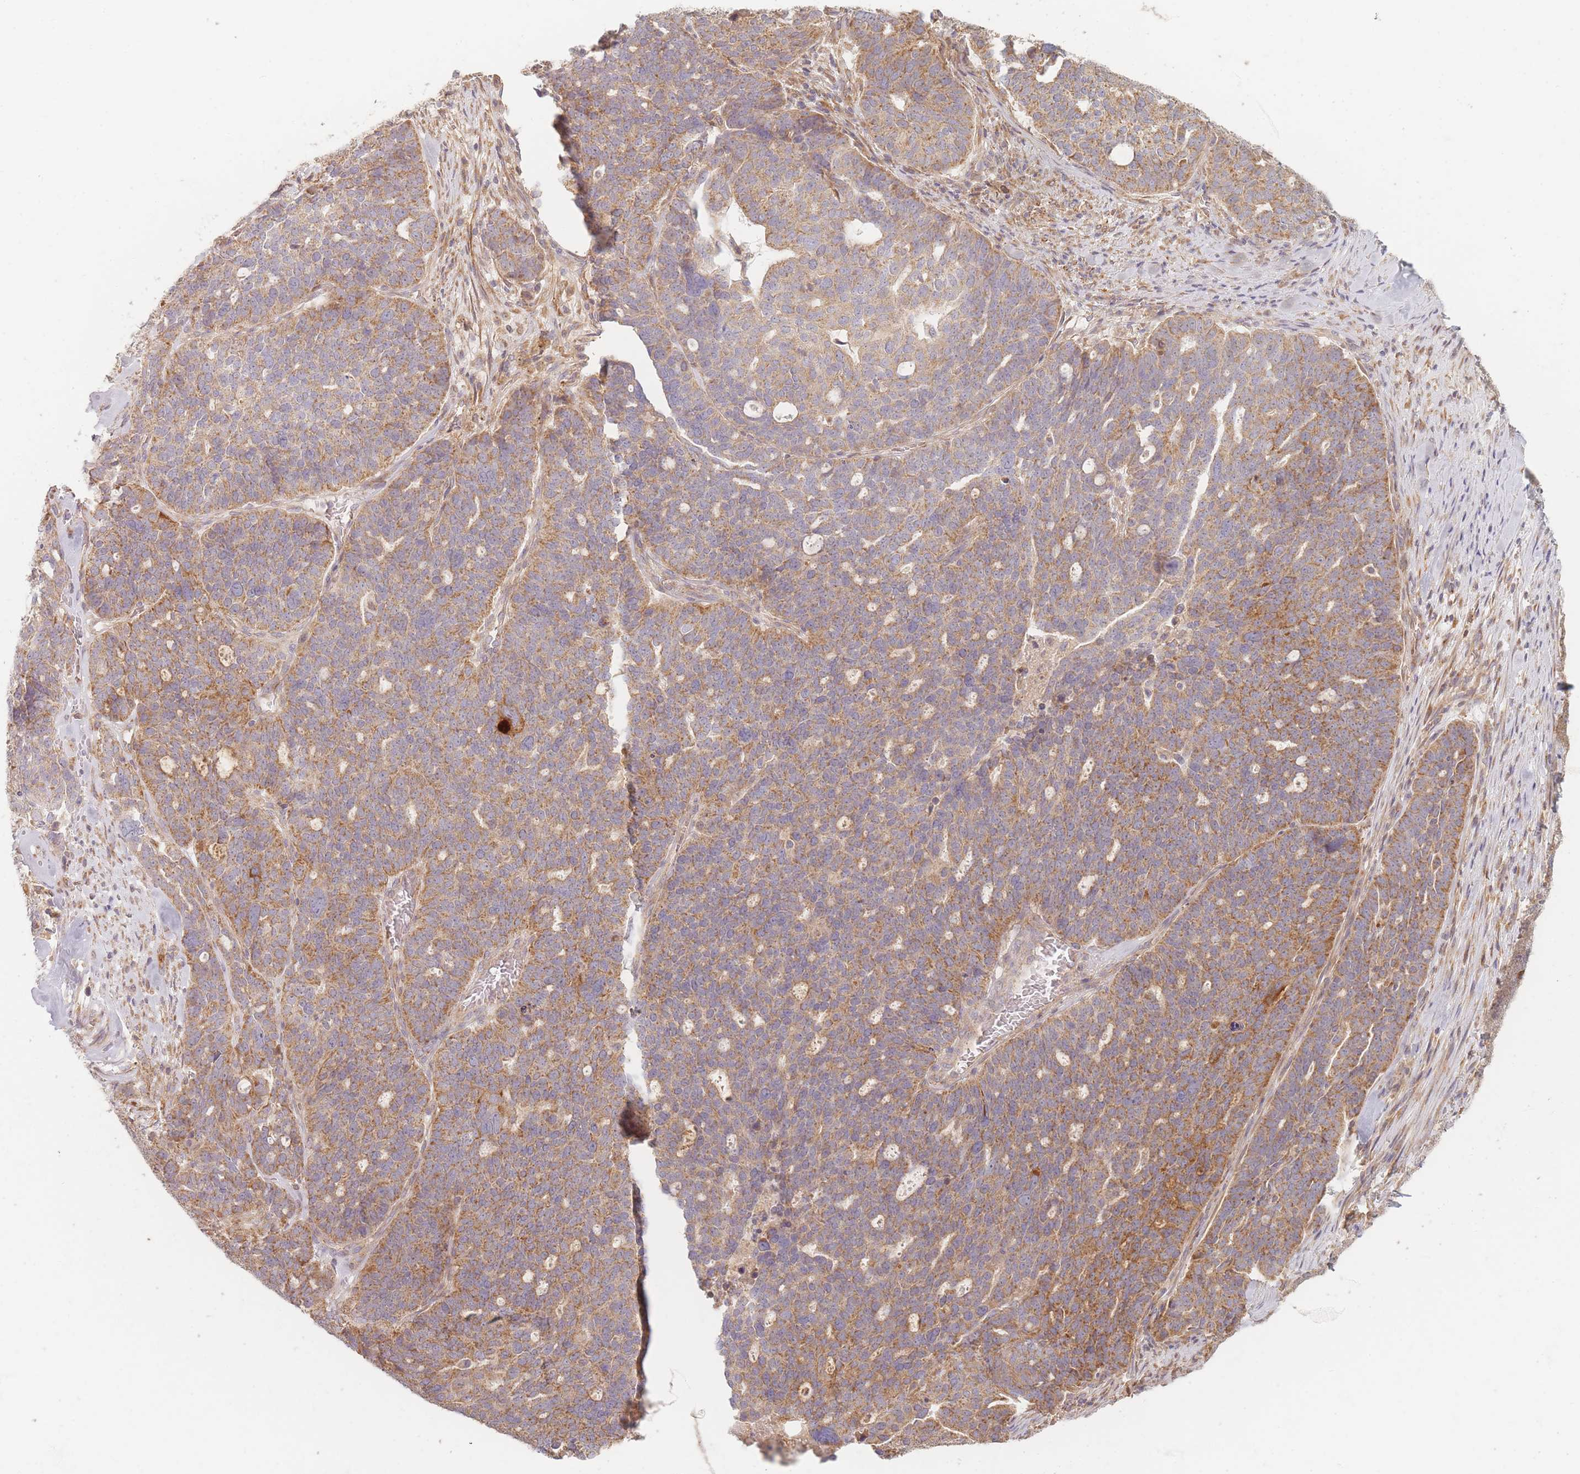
{"staining": {"intensity": "moderate", "quantity": ">75%", "location": "cytoplasmic/membranous"}, "tissue": "ovarian cancer", "cell_type": "Tumor cells", "image_type": "cancer", "snomed": [{"axis": "morphology", "description": "Cystadenocarcinoma, serous, NOS"}, {"axis": "topography", "description": "Ovary"}], "caption": "Brown immunohistochemical staining in human ovarian serous cystadenocarcinoma reveals moderate cytoplasmic/membranous staining in approximately >75% of tumor cells.", "gene": "MRPS6", "patient": {"sex": "female", "age": 59}}